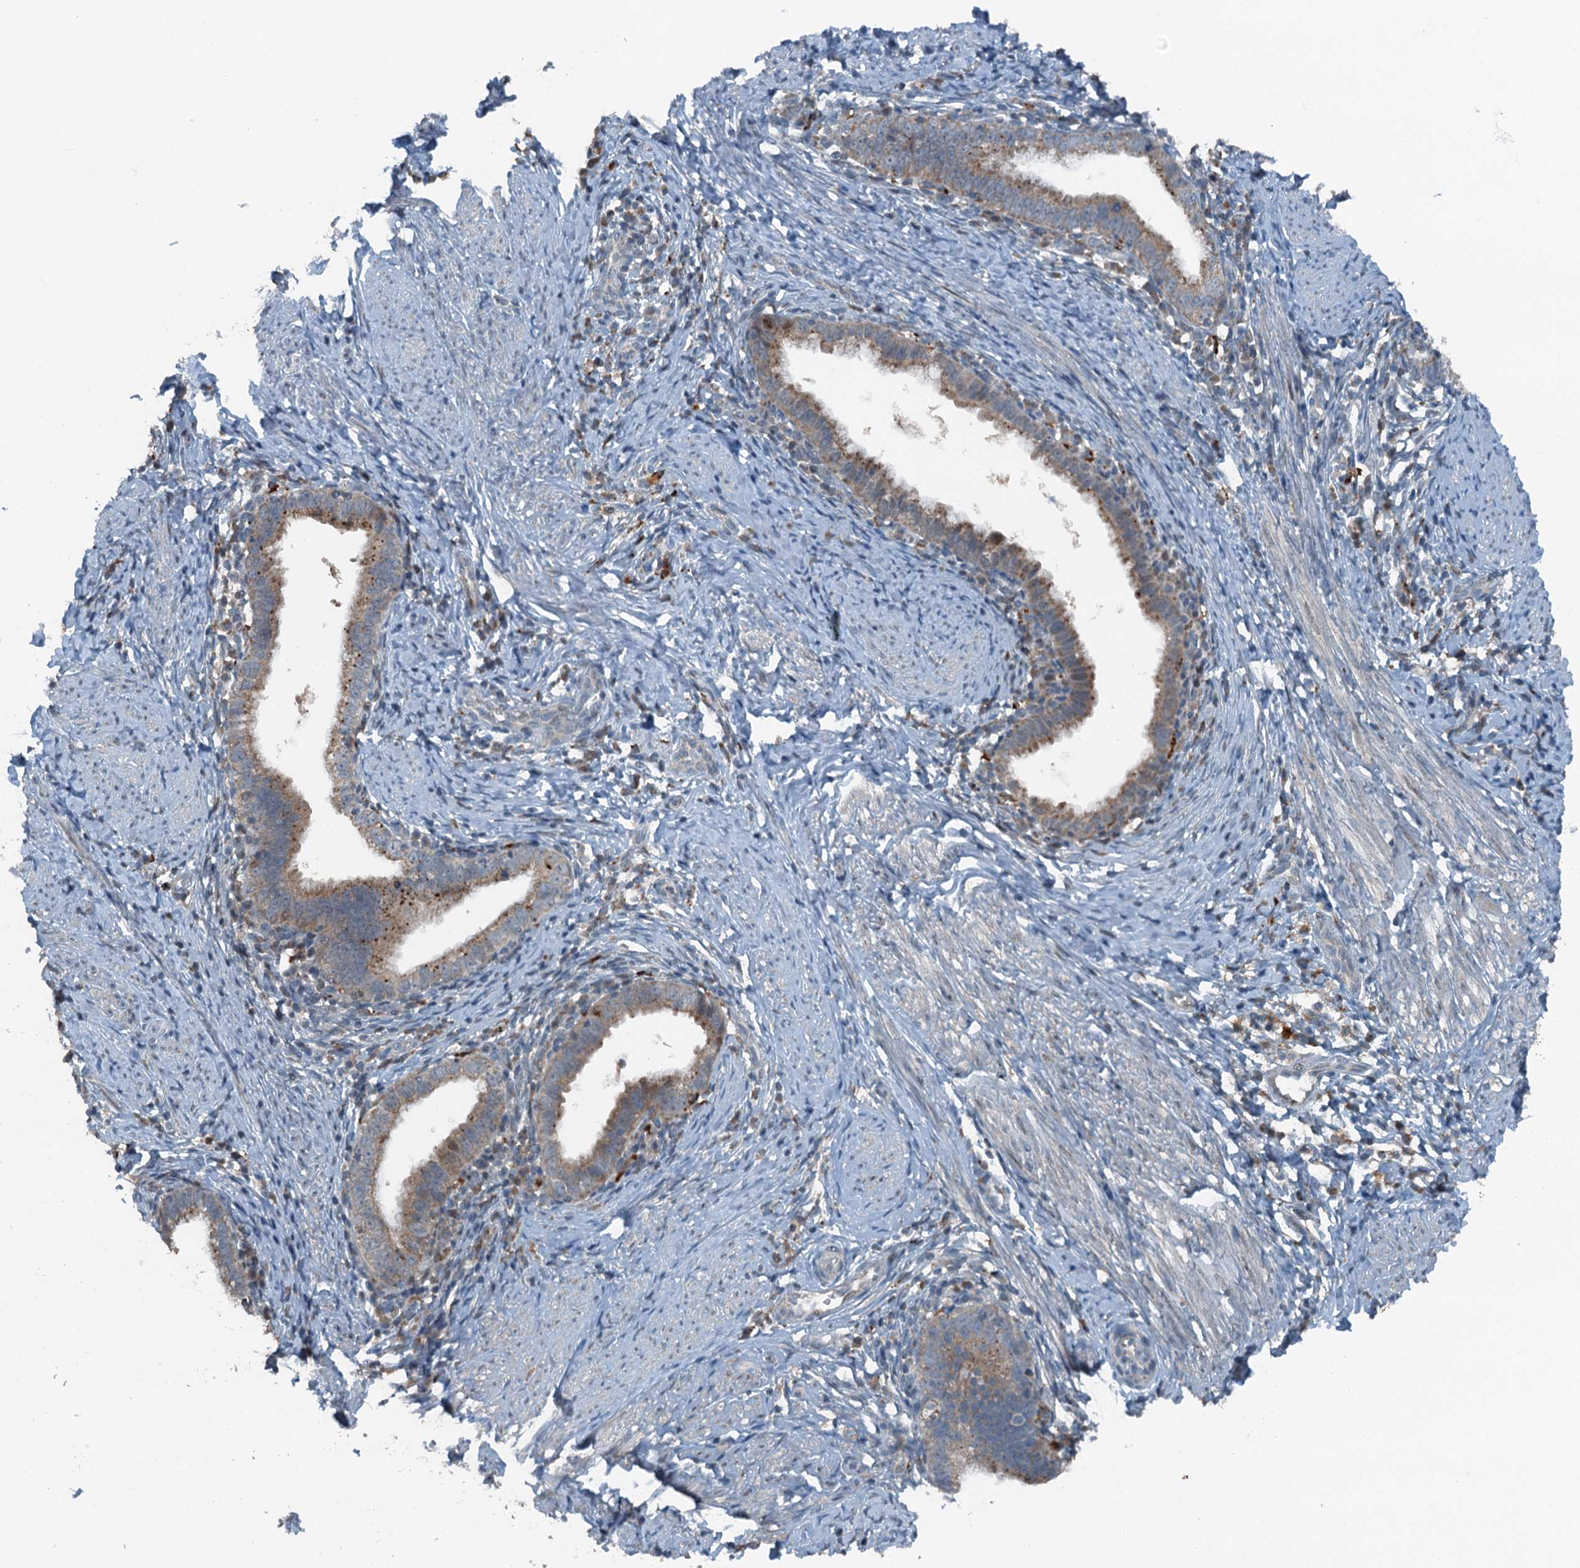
{"staining": {"intensity": "weak", "quantity": ">75%", "location": "cytoplasmic/membranous"}, "tissue": "cervical cancer", "cell_type": "Tumor cells", "image_type": "cancer", "snomed": [{"axis": "morphology", "description": "Adenocarcinoma, NOS"}, {"axis": "topography", "description": "Cervix"}], "caption": "Immunohistochemical staining of cervical cancer displays weak cytoplasmic/membranous protein expression in approximately >75% of tumor cells.", "gene": "BMERB1", "patient": {"sex": "female", "age": 36}}